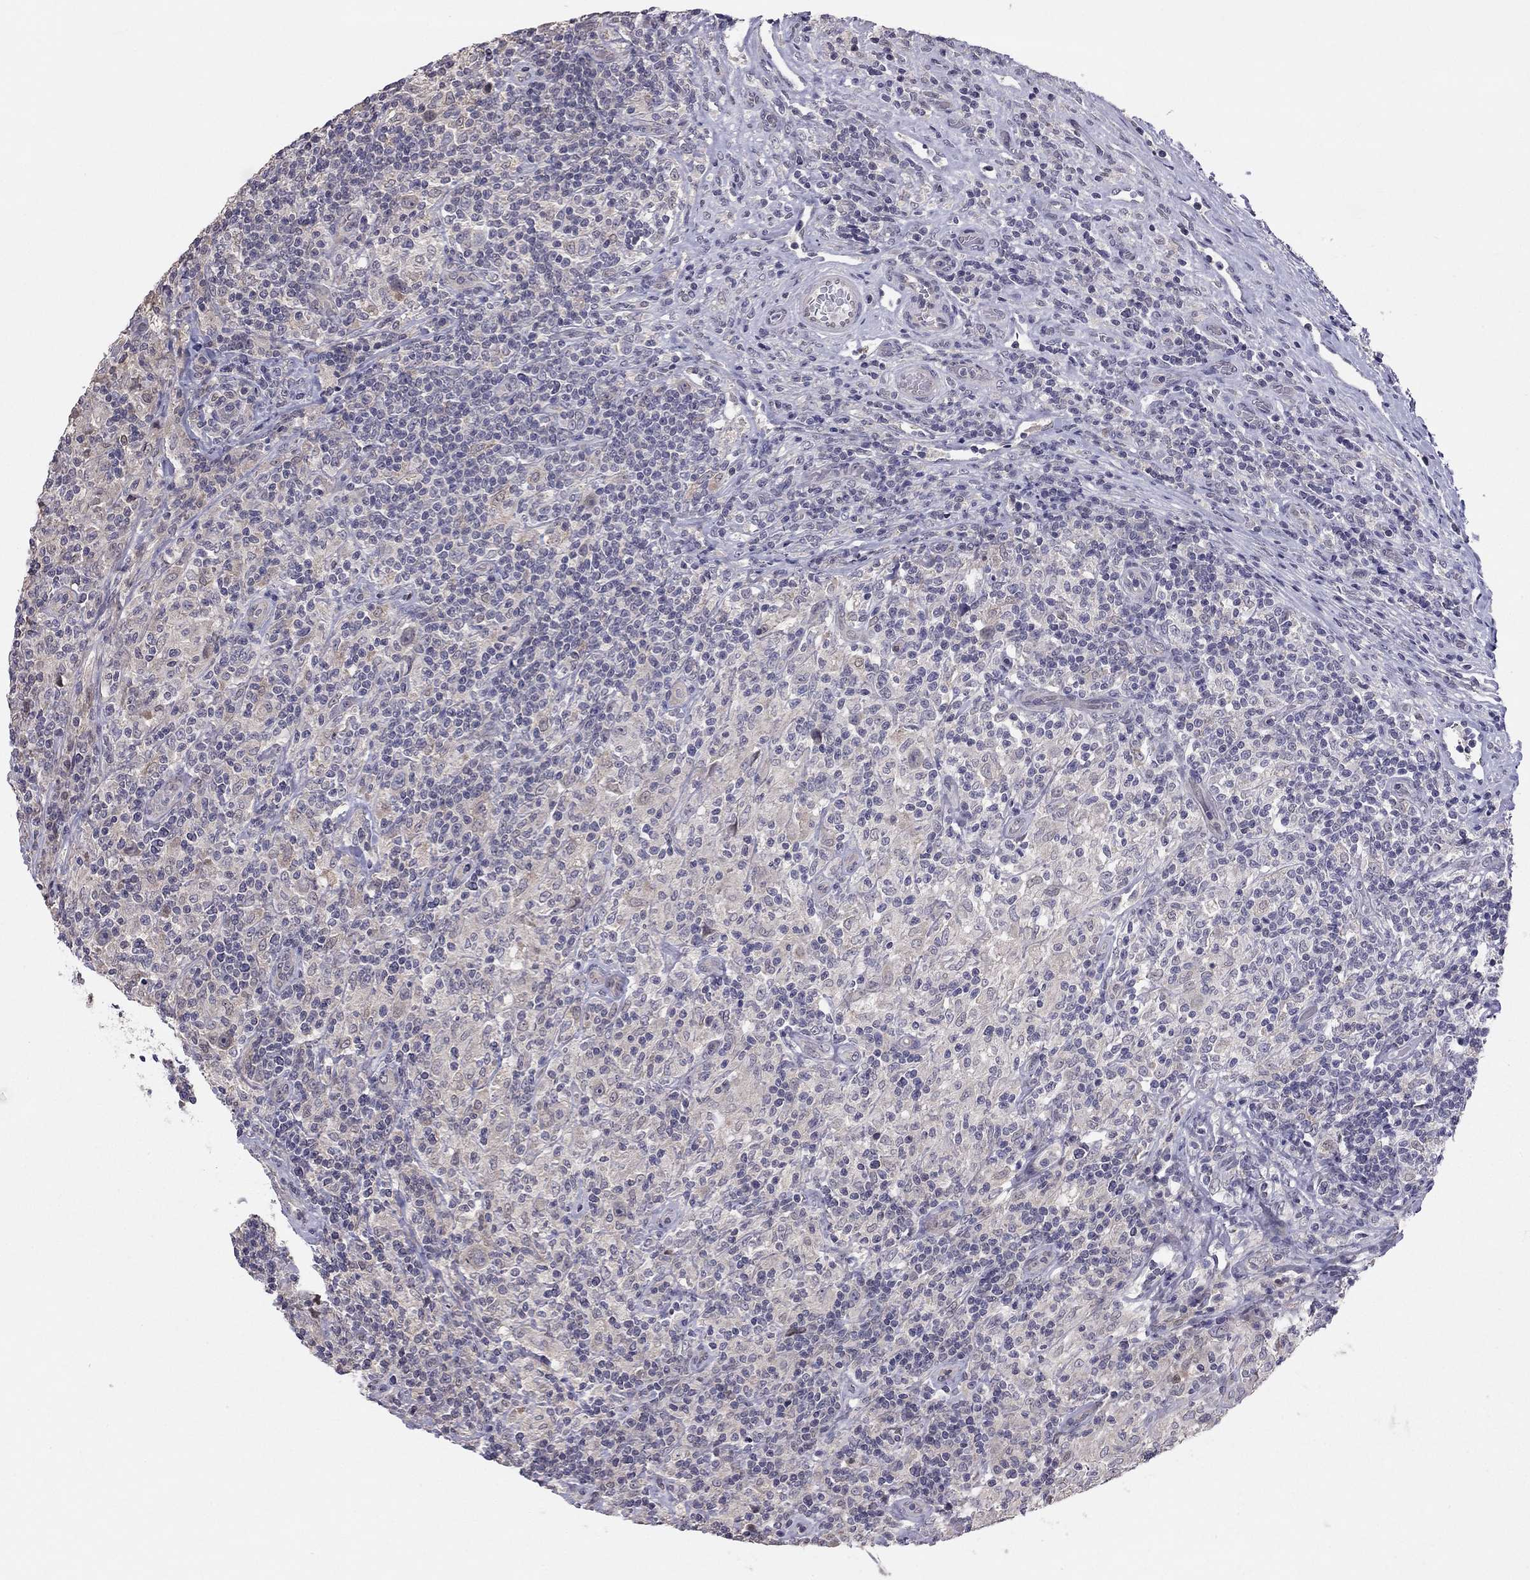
{"staining": {"intensity": "negative", "quantity": "none", "location": "none"}, "tissue": "lymphoma", "cell_type": "Tumor cells", "image_type": "cancer", "snomed": [{"axis": "morphology", "description": "Hodgkin's disease, NOS"}, {"axis": "topography", "description": "Lymph node"}], "caption": "Tumor cells are negative for protein expression in human Hodgkin's disease. (DAB (3,3'-diaminobenzidine) IHC with hematoxylin counter stain).", "gene": "HSF2BP", "patient": {"sex": "male", "age": 70}}